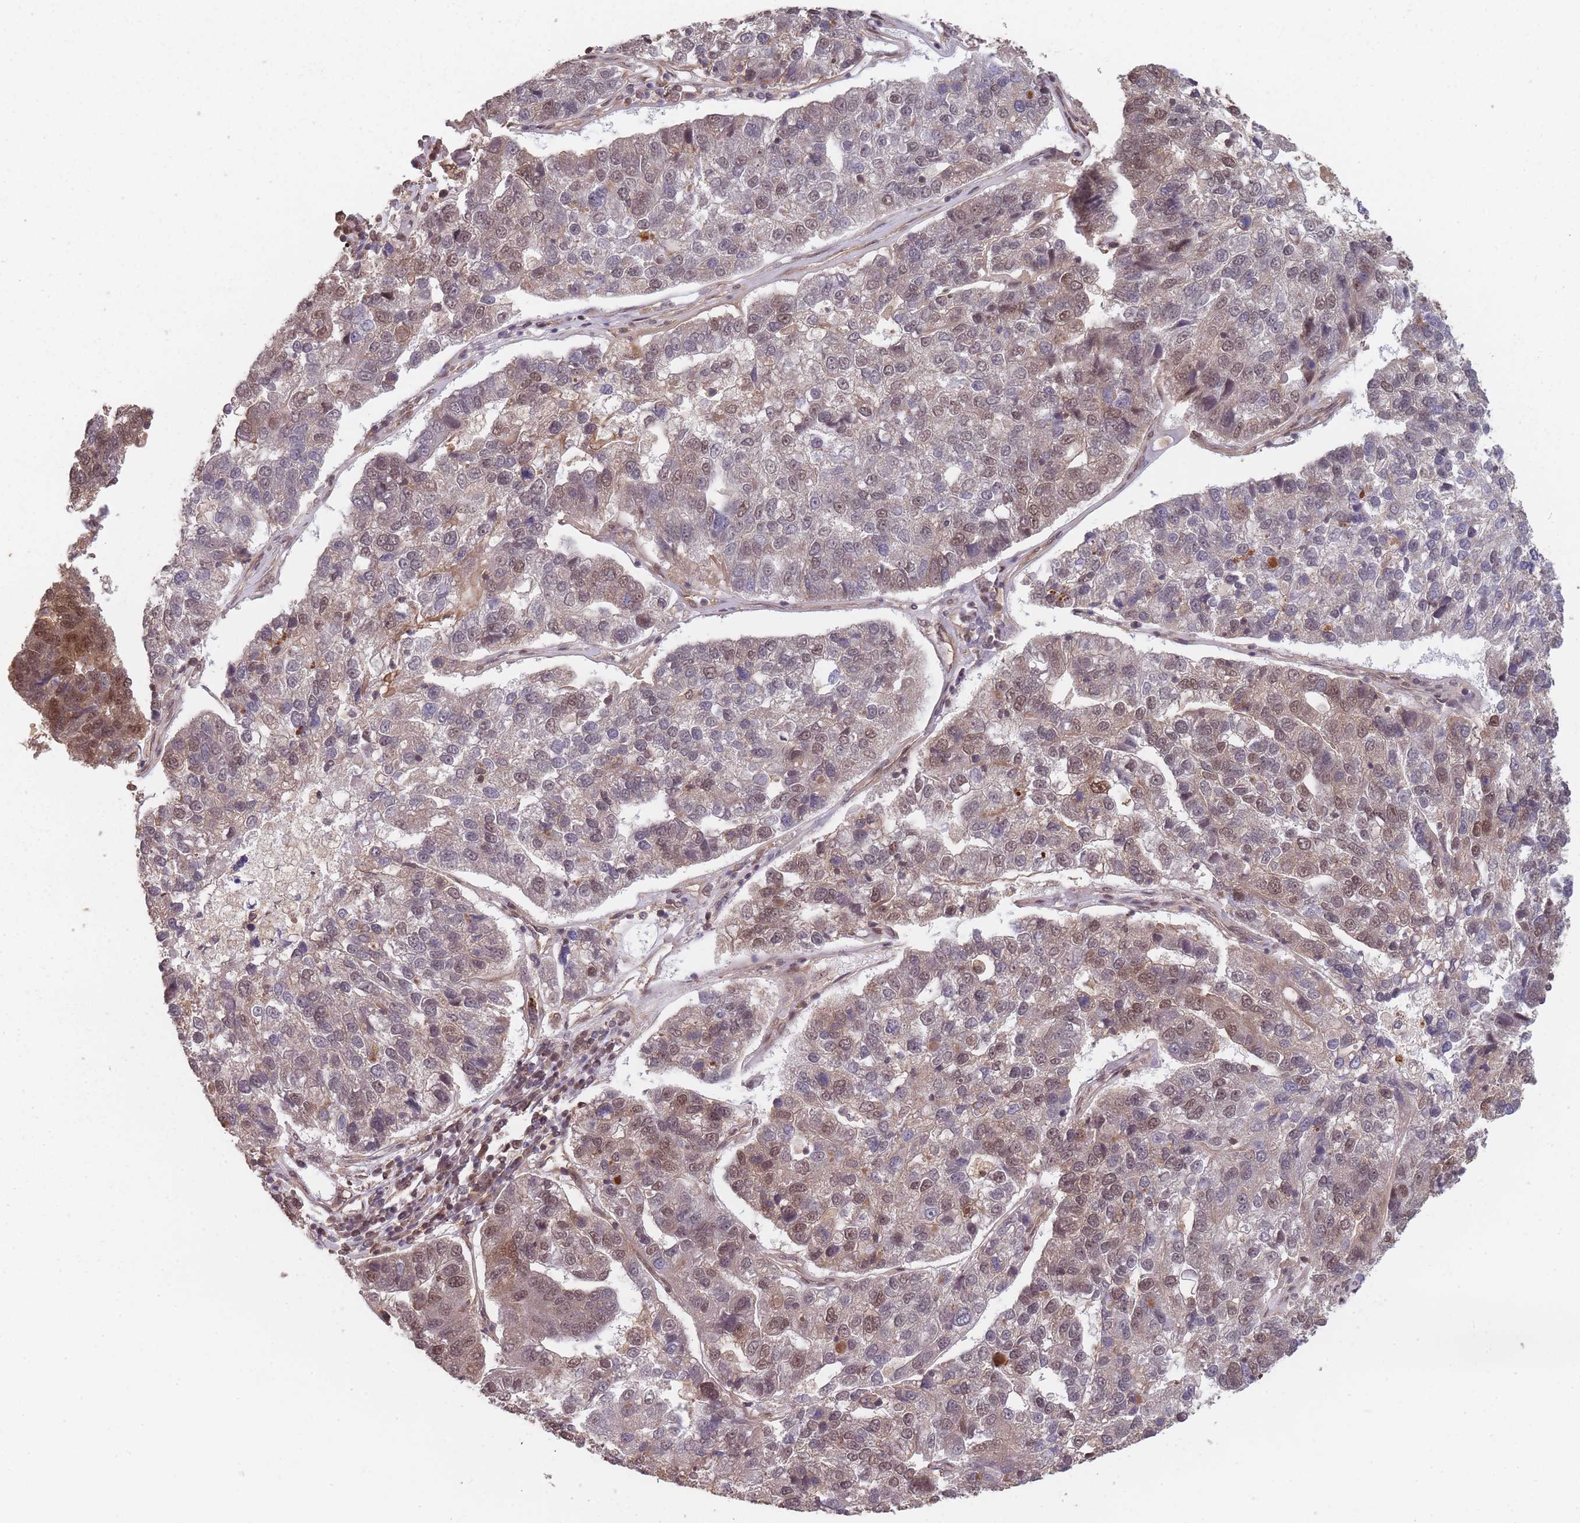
{"staining": {"intensity": "moderate", "quantity": "<25%", "location": "nuclear"}, "tissue": "pancreatic cancer", "cell_type": "Tumor cells", "image_type": "cancer", "snomed": [{"axis": "morphology", "description": "Adenocarcinoma, NOS"}, {"axis": "topography", "description": "Pancreas"}], "caption": "High-power microscopy captured an IHC histopathology image of adenocarcinoma (pancreatic), revealing moderate nuclear expression in approximately <25% of tumor cells.", "gene": "PPP6R3", "patient": {"sex": "female", "age": 61}}